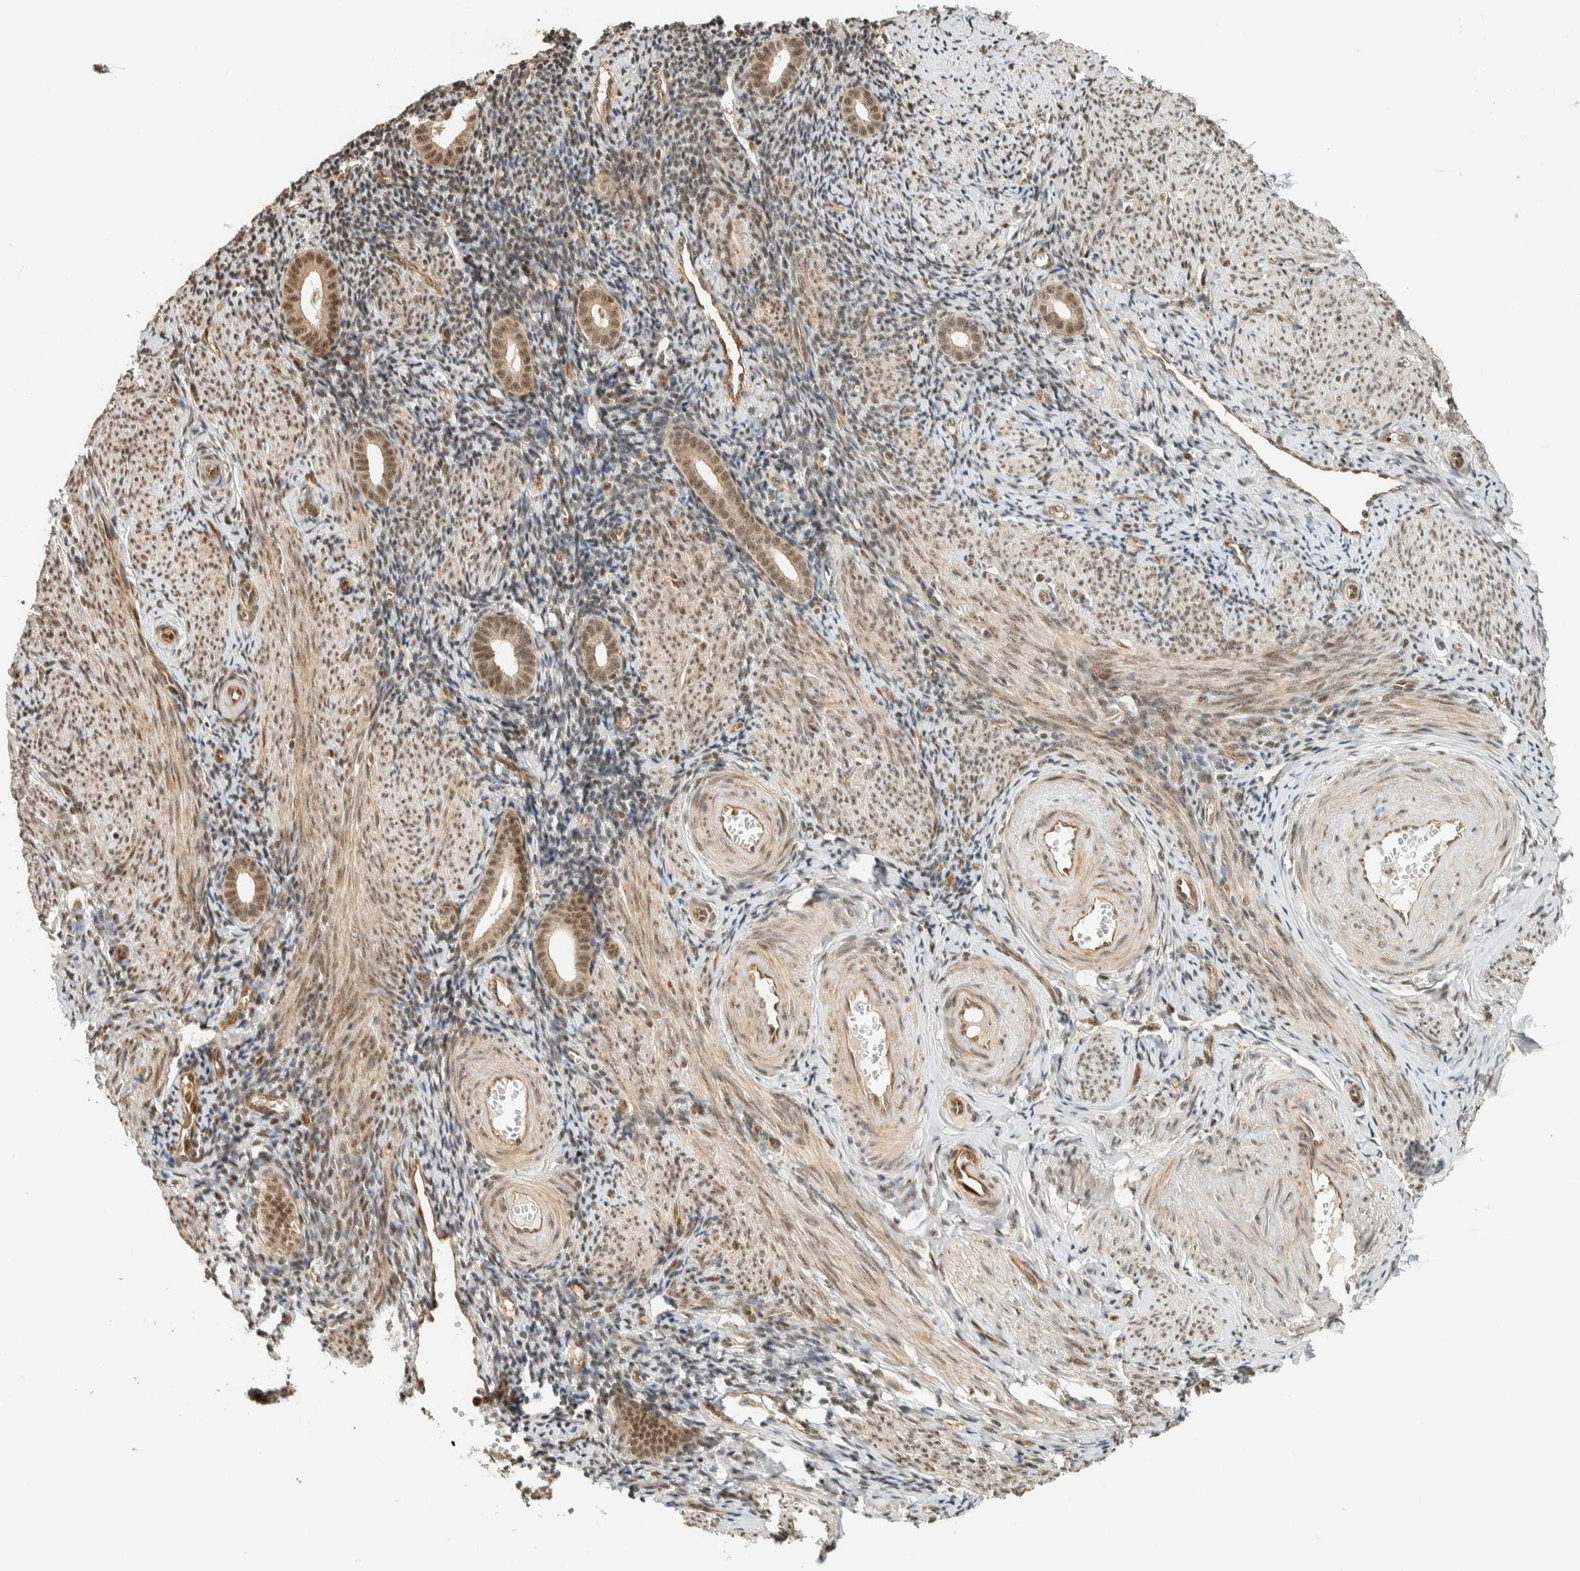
{"staining": {"intensity": "weak", "quantity": "<25%", "location": "nuclear"}, "tissue": "endometrium", "cell_type": "Cells in endometrial stroma", "image_type": "normal", "snomed": [{"axis": "morphology", "description": "Normal tissue, NOS"}, {"axis": "topography", "description": "Endometrium"}], "caption": "Immunohistochemical staining of normal endometrium exhibits no significant expression in cells in endometrial stroma.", "gene": "SIK1", "patient": {"sex": "female", "age": 50}}